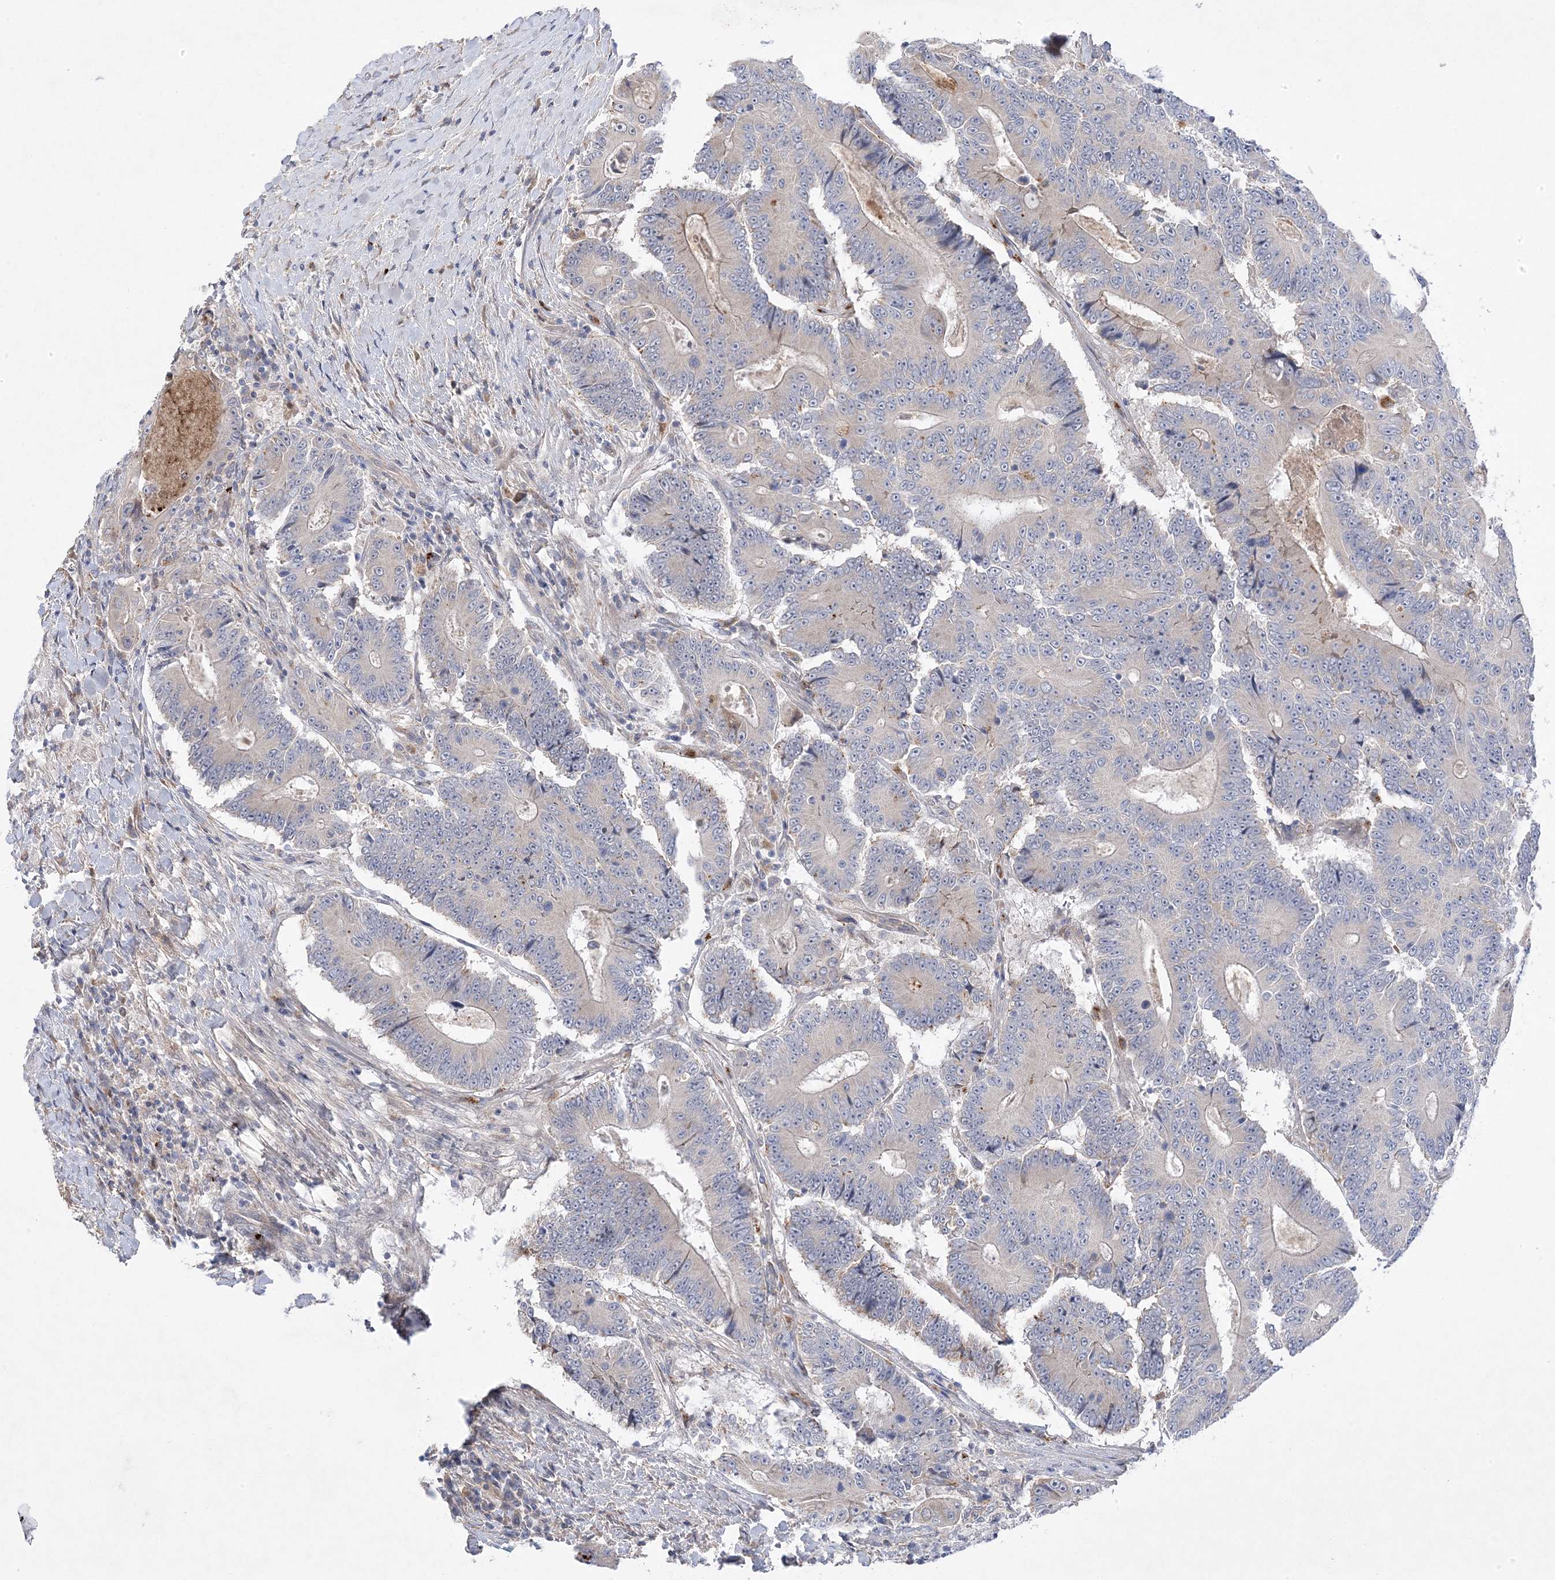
{"staining": {"intensity": "negative", "quantity": "none", "location": "none"}, "tissue": "colorectal cancer", "cell_type": "Tumor cells", "image_type": "cancer", "snomed": [{"axis": "morphology", "description": "Adenocarcinoma, NOS"}, {"axis": "topography", "description": "Colon"}], "caption": "Immunohistochemistry image of neoplastic tissue: colorectal cancer stained with DAB demonstrates no significant protein staining in tumor cells. (Stains: DAB (3,3'-diaminobenzidine) immunohistochemistry (IHC) with hematoxylin counter stain, Microscopy: brightfield microscopy at high magnification).", "gene": "ANAPC1", "patient": {"sex": "male", "age": 83}}